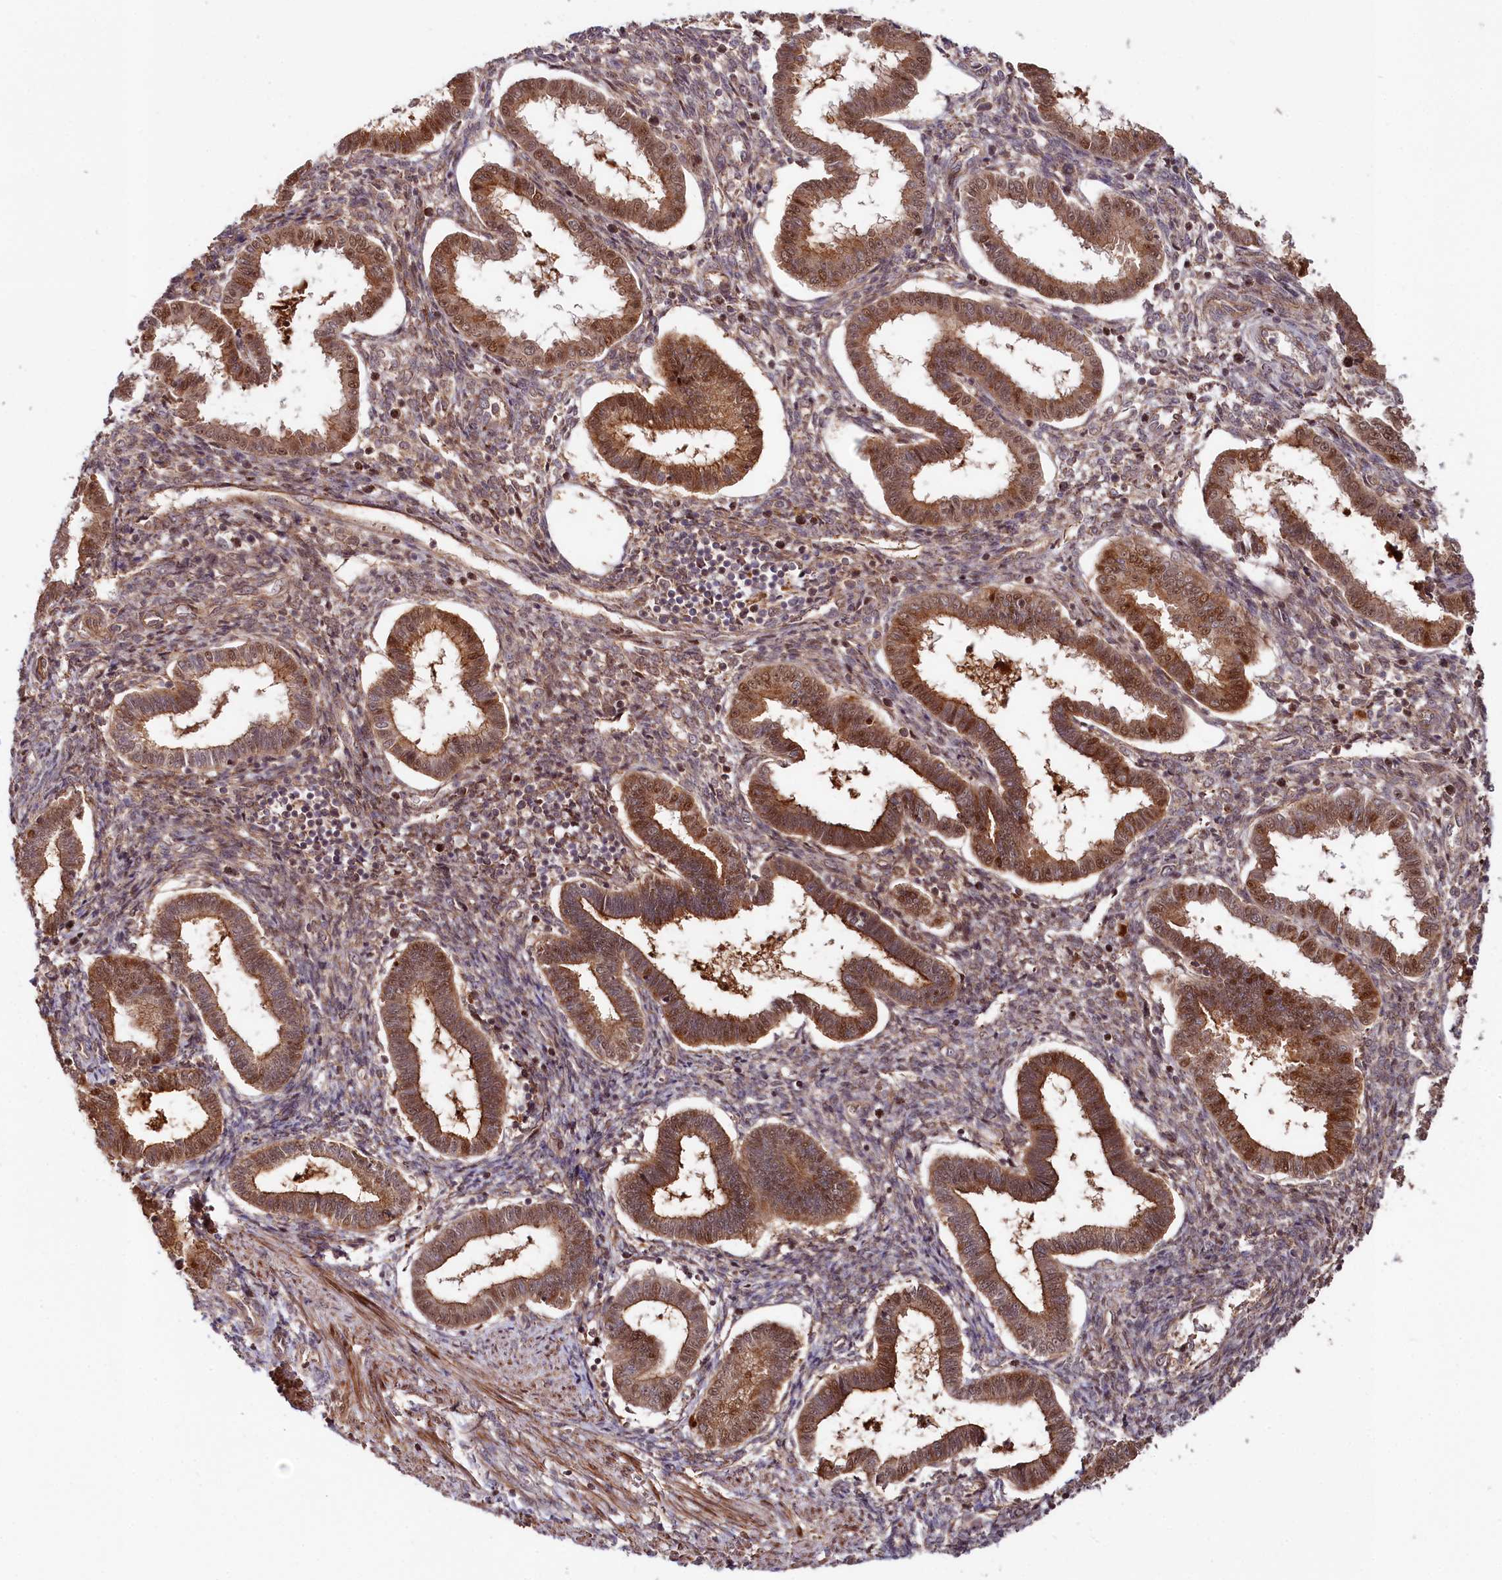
{"staining": {"intensity": "moderate", "quantity": "25%-75%", "location": "cytoplasmic/membranous"}, "tissue": "endometrium", "cell_type": "Cells in endometrial stroma", "image_type": "normal", "snomed": [{"axis": "morphology", "description": "Normal tissue, NOS"}, {"axis": "topography", "description": "Endometrium"}], "caption": "This is a micrograph of immunohistochemistry staining of normal endometrium, which shows moderate staining in the cytoplasmic/membranous of cells in endometrial stroma.", "gene": "NEDD1", "patient": {"sex": "female", "age": 24}}